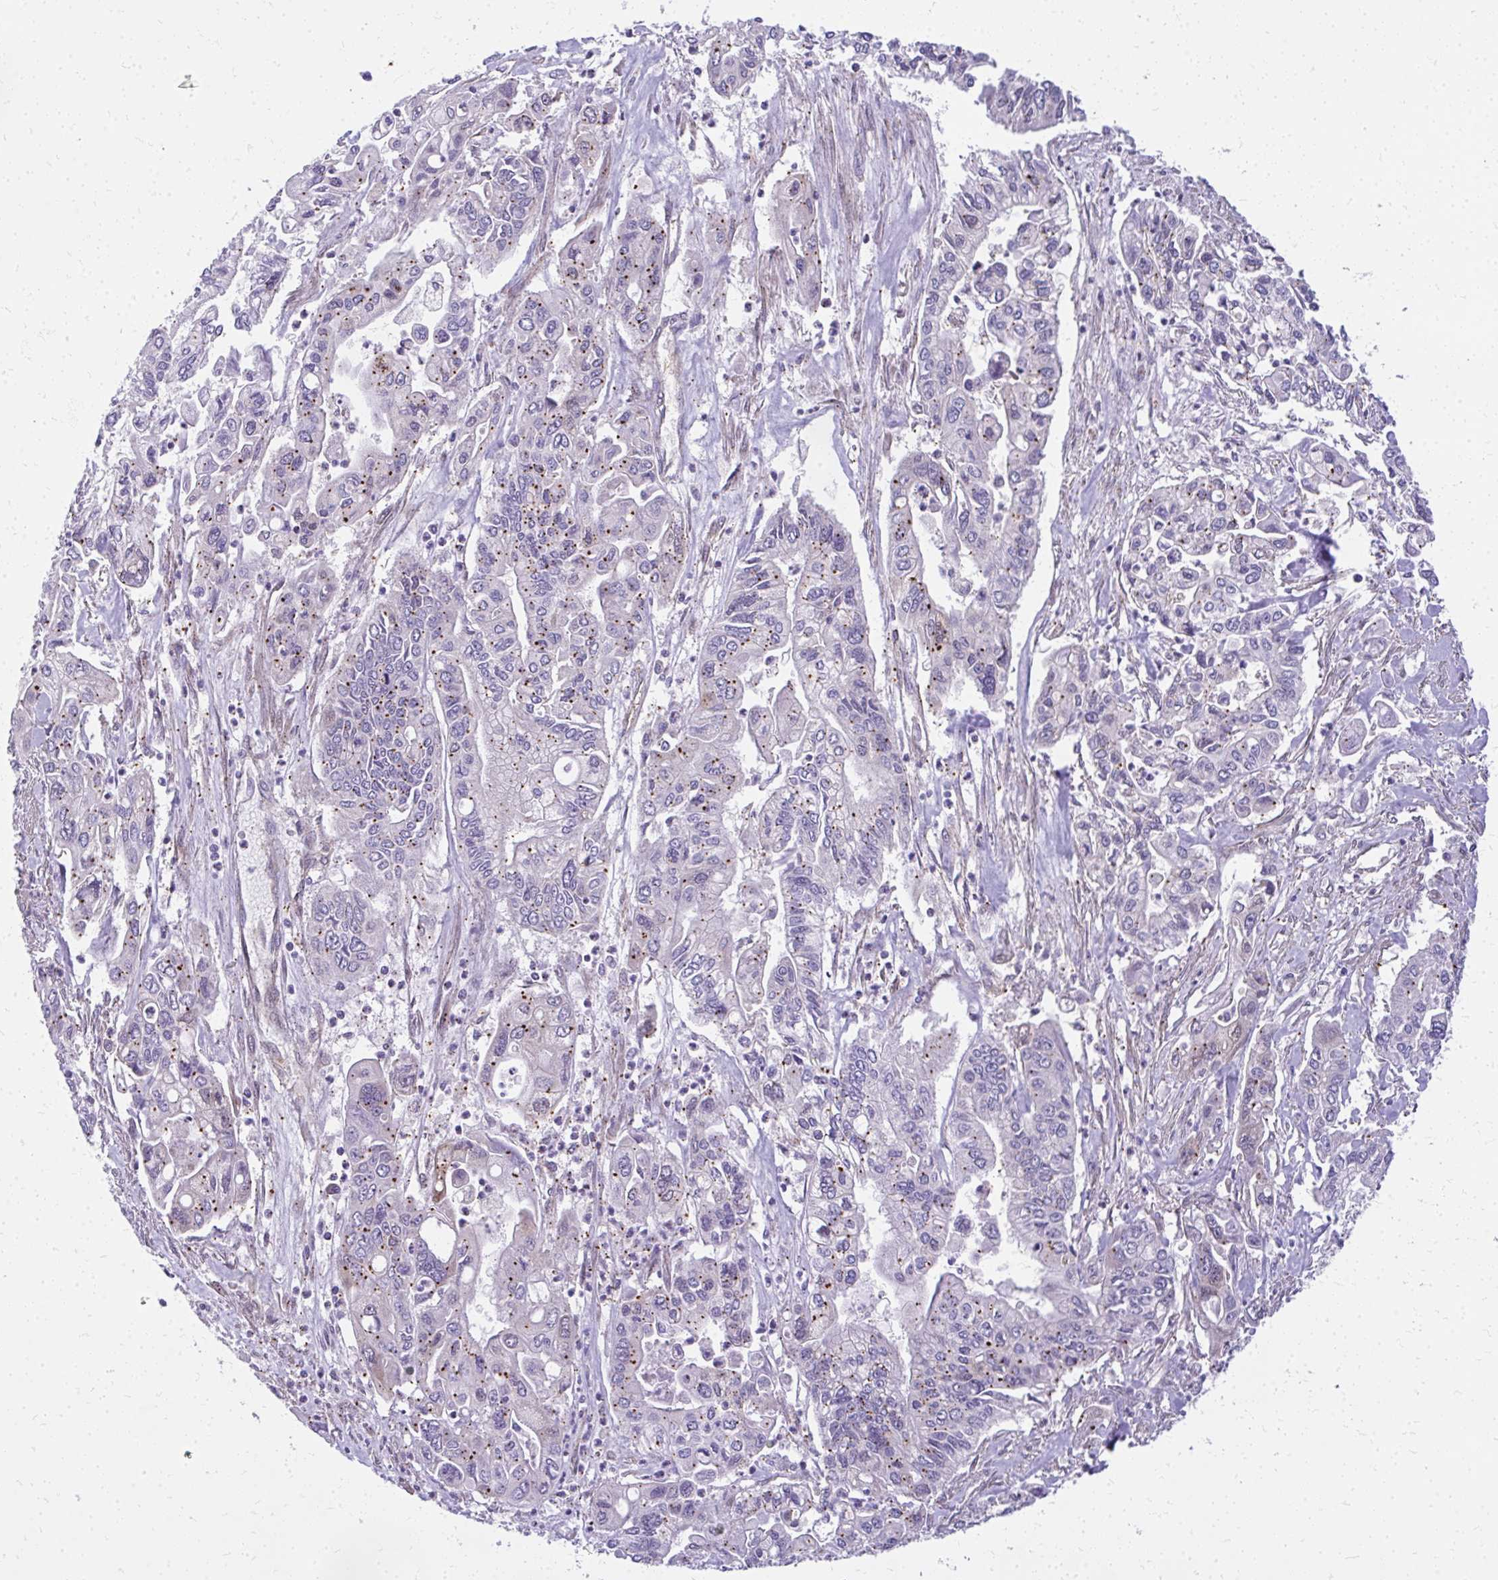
{"staining": {"intensity": "moderate", "quantity": "<25%", "location": "cytoplasmic/membranous"}, "tissue": "pancreatic cancer", "cell_type": "Tumor cells", "image_type": "cancer", "snomed": [{"axis": "morphology", "description": "Adenocarcinoma, NOS"}, {"axis": "topography", "description": "Pancreas"}], "caption": "Immunohistochemistry staining of pancreatic adenocarcinoma, which reveals low levels of moderate cytoplasmic/membranous staining in approximately <25% of tumor cells indicating moderate cytoplasmic/membranous protein staining. The staining was performed using DAB (brown) for protein detection and nuclei were counterstained in hematoxylin (blue).", "gene": "RSKR", "patient": {"sex": "male", "age": 62}}